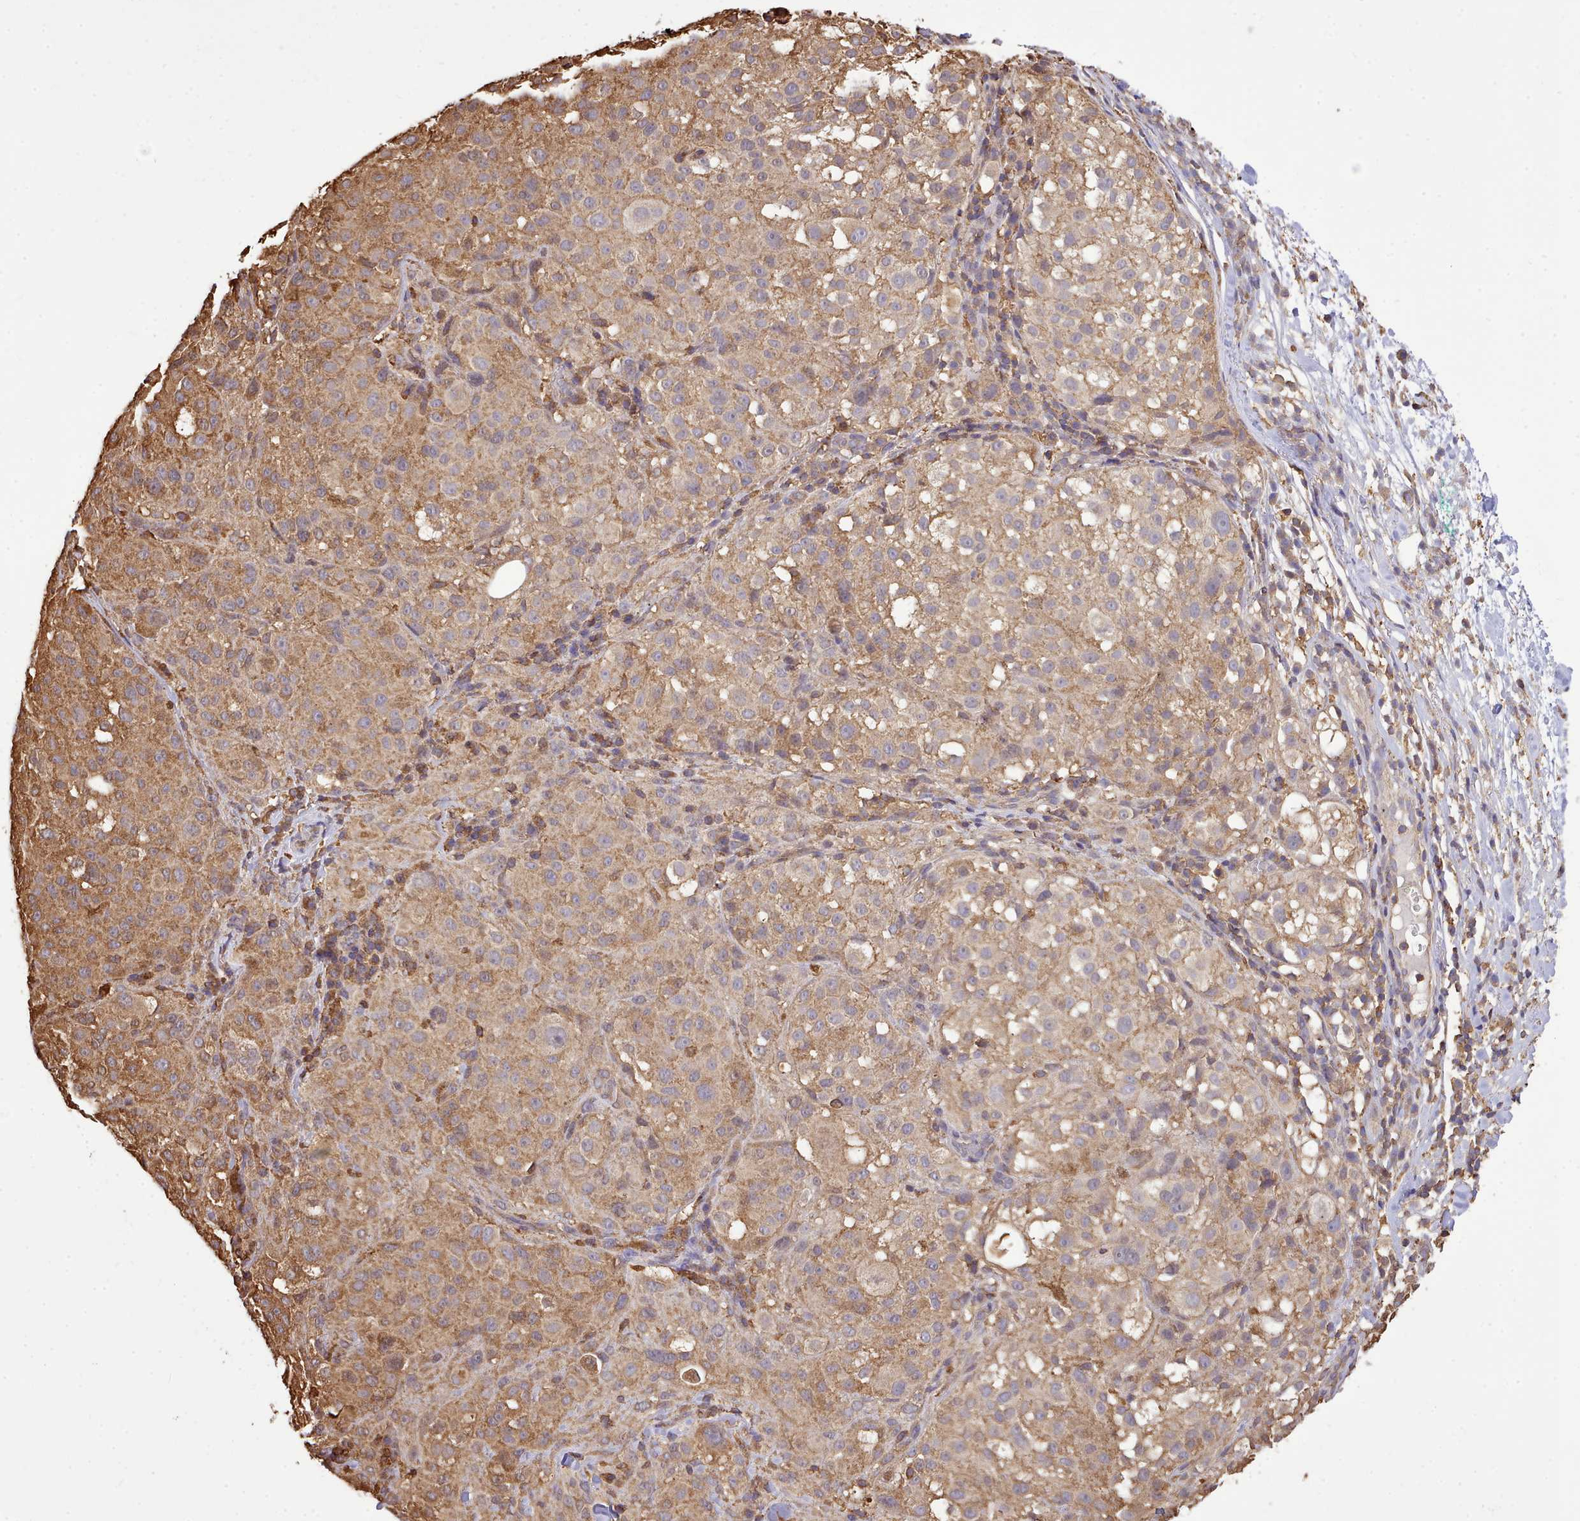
{"staining": {"intensity": "moderate", "quantity": ">75%", "location": "cytoplasmic/membranous"}, "tissue": "melanoma", "cell_type": "Tumor cells", "image_type": "cancer", "snomed": [{"axis": "morphology", "description": "Necrosis, NOS"}, {"axis": "morphology", "description": "Malignant melanoma, NOS"}, {"axis": "topography", "description": "Skin"}], "caption": "Moderate cytoplasmic/membranous staining is seen in about >75% of tumor cells in melanoma.", "gene": "CAPZA1", "patient": {"sex": "female", "age": 87}}